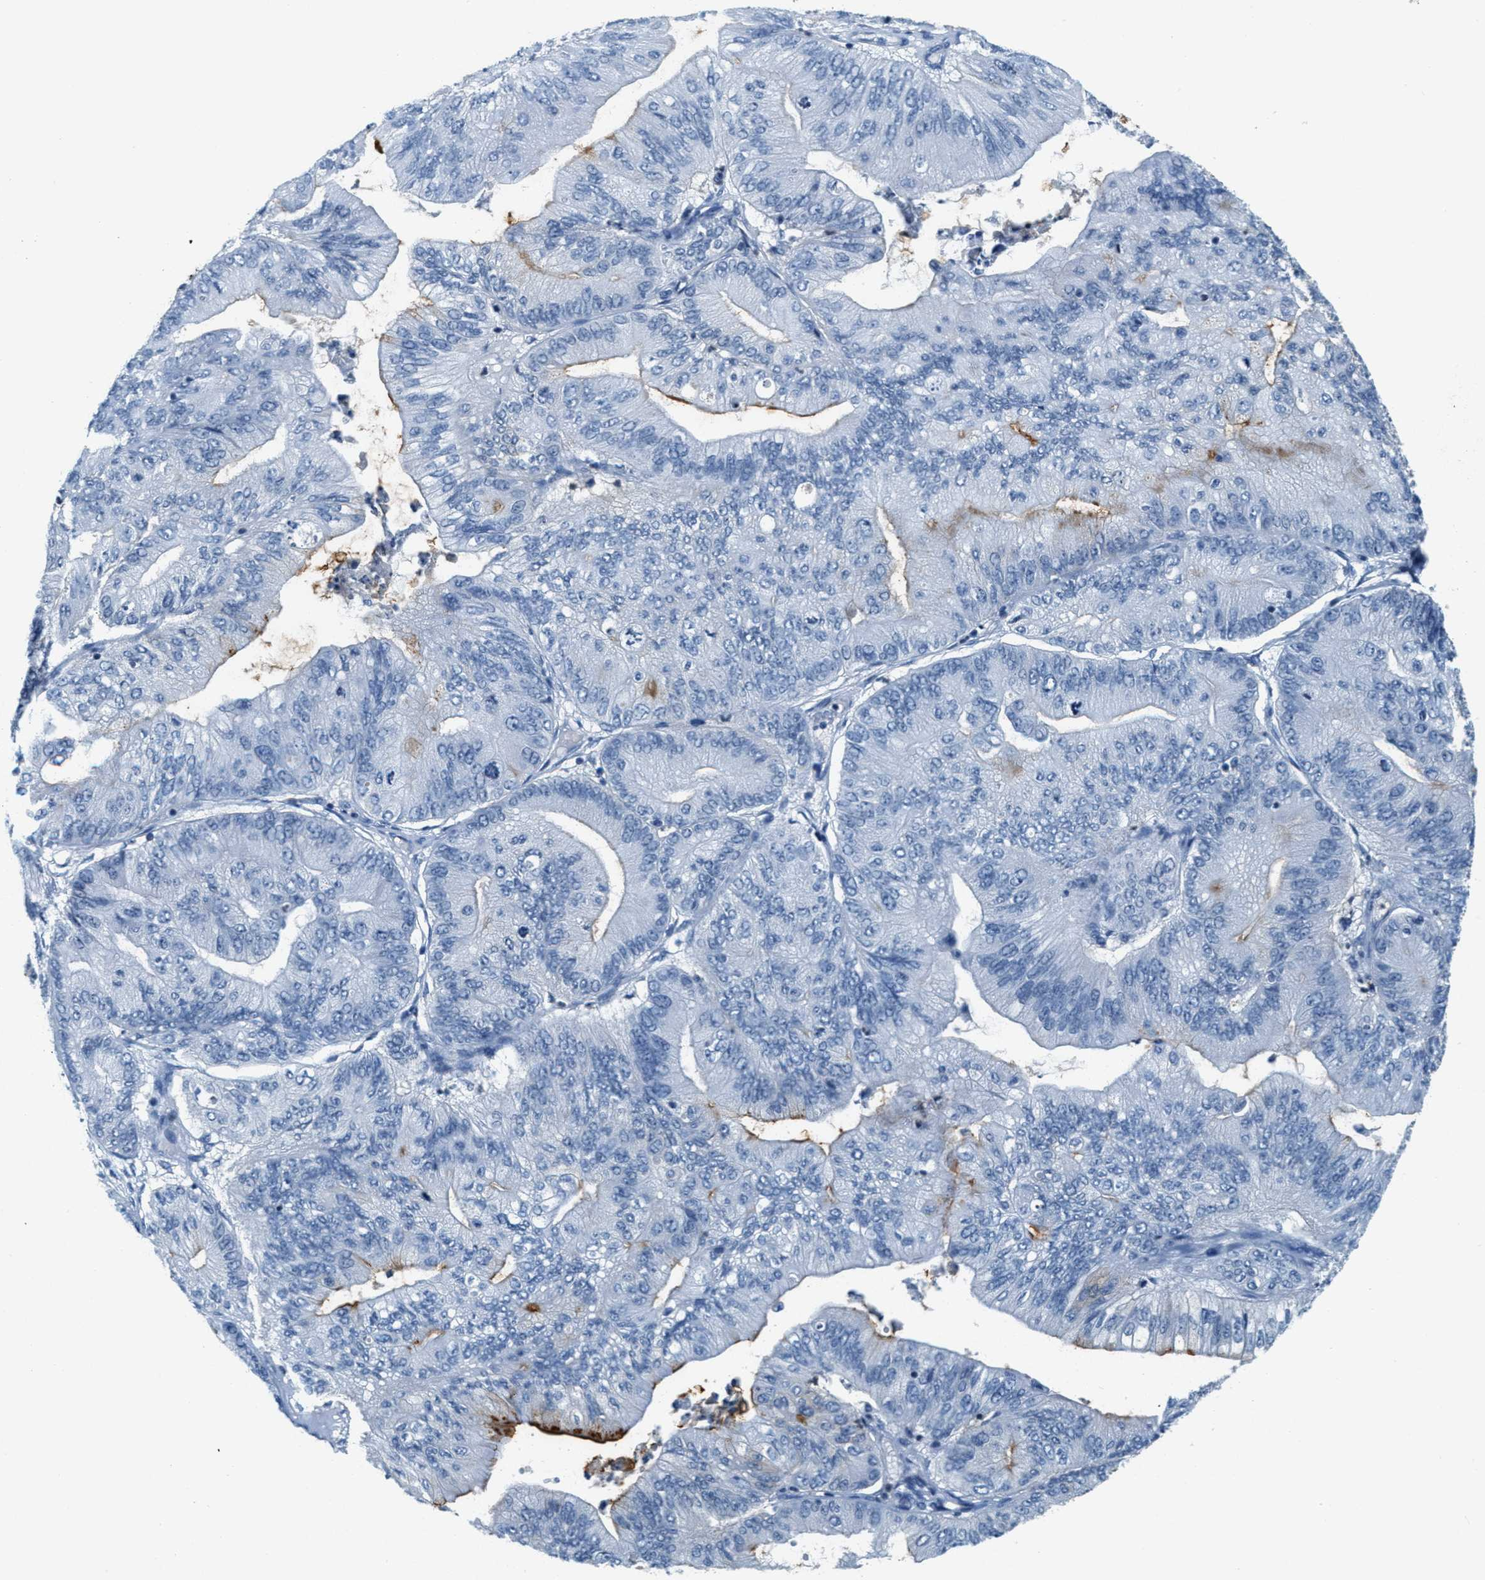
{"staining": {"intensity": "strong", "quantity": "<25%", "location": "cytoplasmic/membranous"}, "tissue": "ovarian cancer", "cell_type": "Tumor cells", "image_type": "cancer", "snomed": [{"axis": "morphology", "description": "Cystadenocarcinoma, mucinous, NOS"}, {"axis": "topography", "description": "Ovary"}], "caption": "Ovarian mucinous cystadenocarcinoma stained with DAB immunohistochemistry (IHC) reveals medium levels of strong cytoplasmic/membranous staining in about <25% of tumor cells.", "gene": "CA4", "patient": {"sex": "female", "age": 61}}